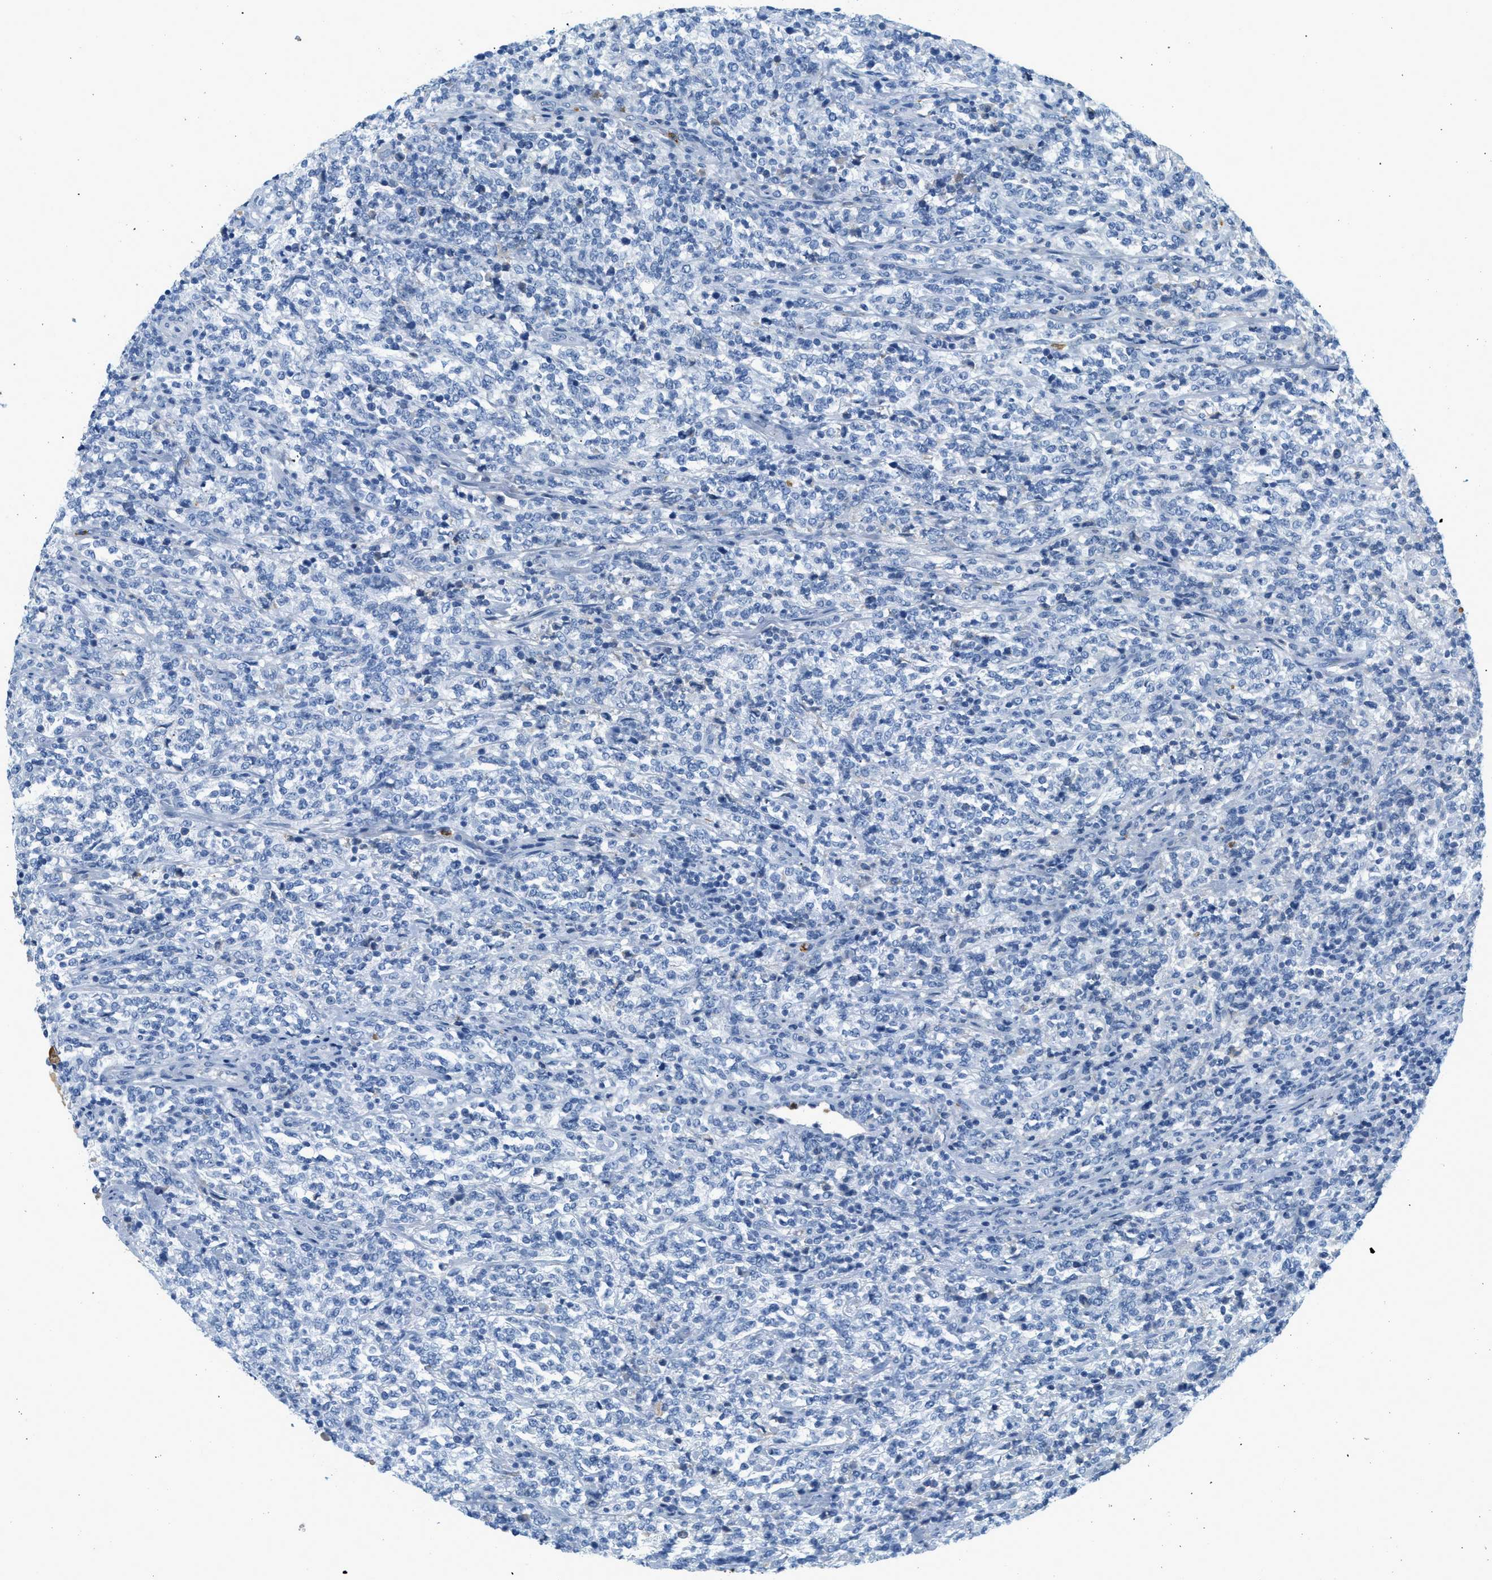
{"staining": {"intensity": "negative", "quantity": "none", "location": "none"}, "tissue": "lymphoma", "cell_type": "Tumor cells", "image_type": "cancer", "snomed": [{"axis": "morphology", "description": "Malignant lymphoma, non-Hodgkin's type, High grade"}, {"axis": "topography", "description": "Soft tissue"}], "caption": "The image reveals no staining of tumor cells in lymphoma.", "gene": "LCN2", "patient": {"sex": "male", "age": 18}}